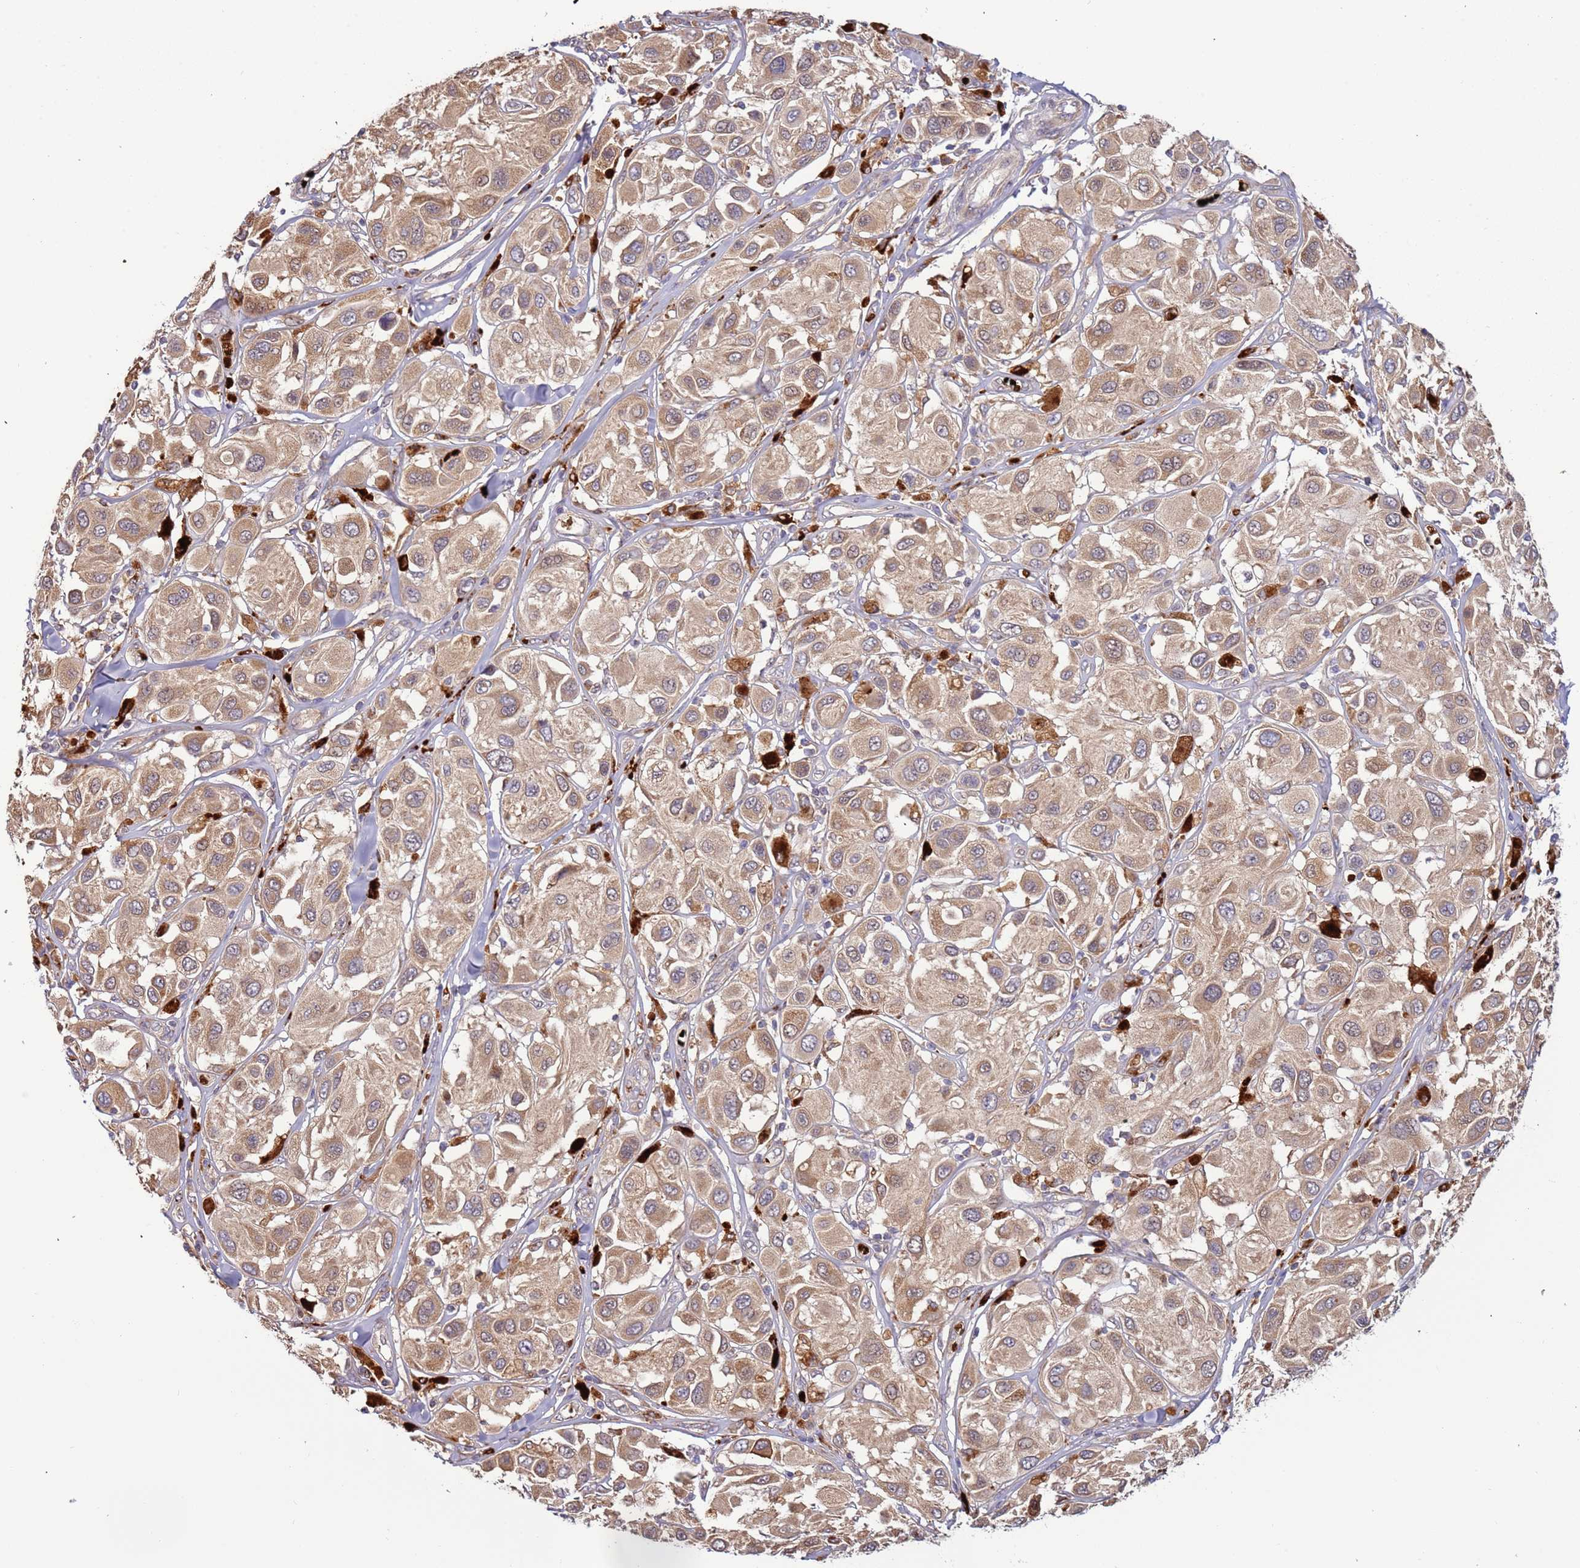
{"staining": {"intensity": "moderate", "quantity": ">75%", "location": "cytoplasmic/membranous"}, "tissue": "melanoma", "cell_type": "Tumor cells", "image_type": "cancer", "snomed": [{"axis": "morphology", "description": "Malignant melanoma, Metastatic site"}, {"axis": "topography", "description": "Skin"}], "caption": "An IHC image of neoplastic tissue is shown. Protein staining in brown highlights moderate cytoplasmic/membranous positivity in malignant melanoma (metastatic site) within tumor cells.", "gene": "VPS36", "patient": {"sex": "male", "age": 41}}